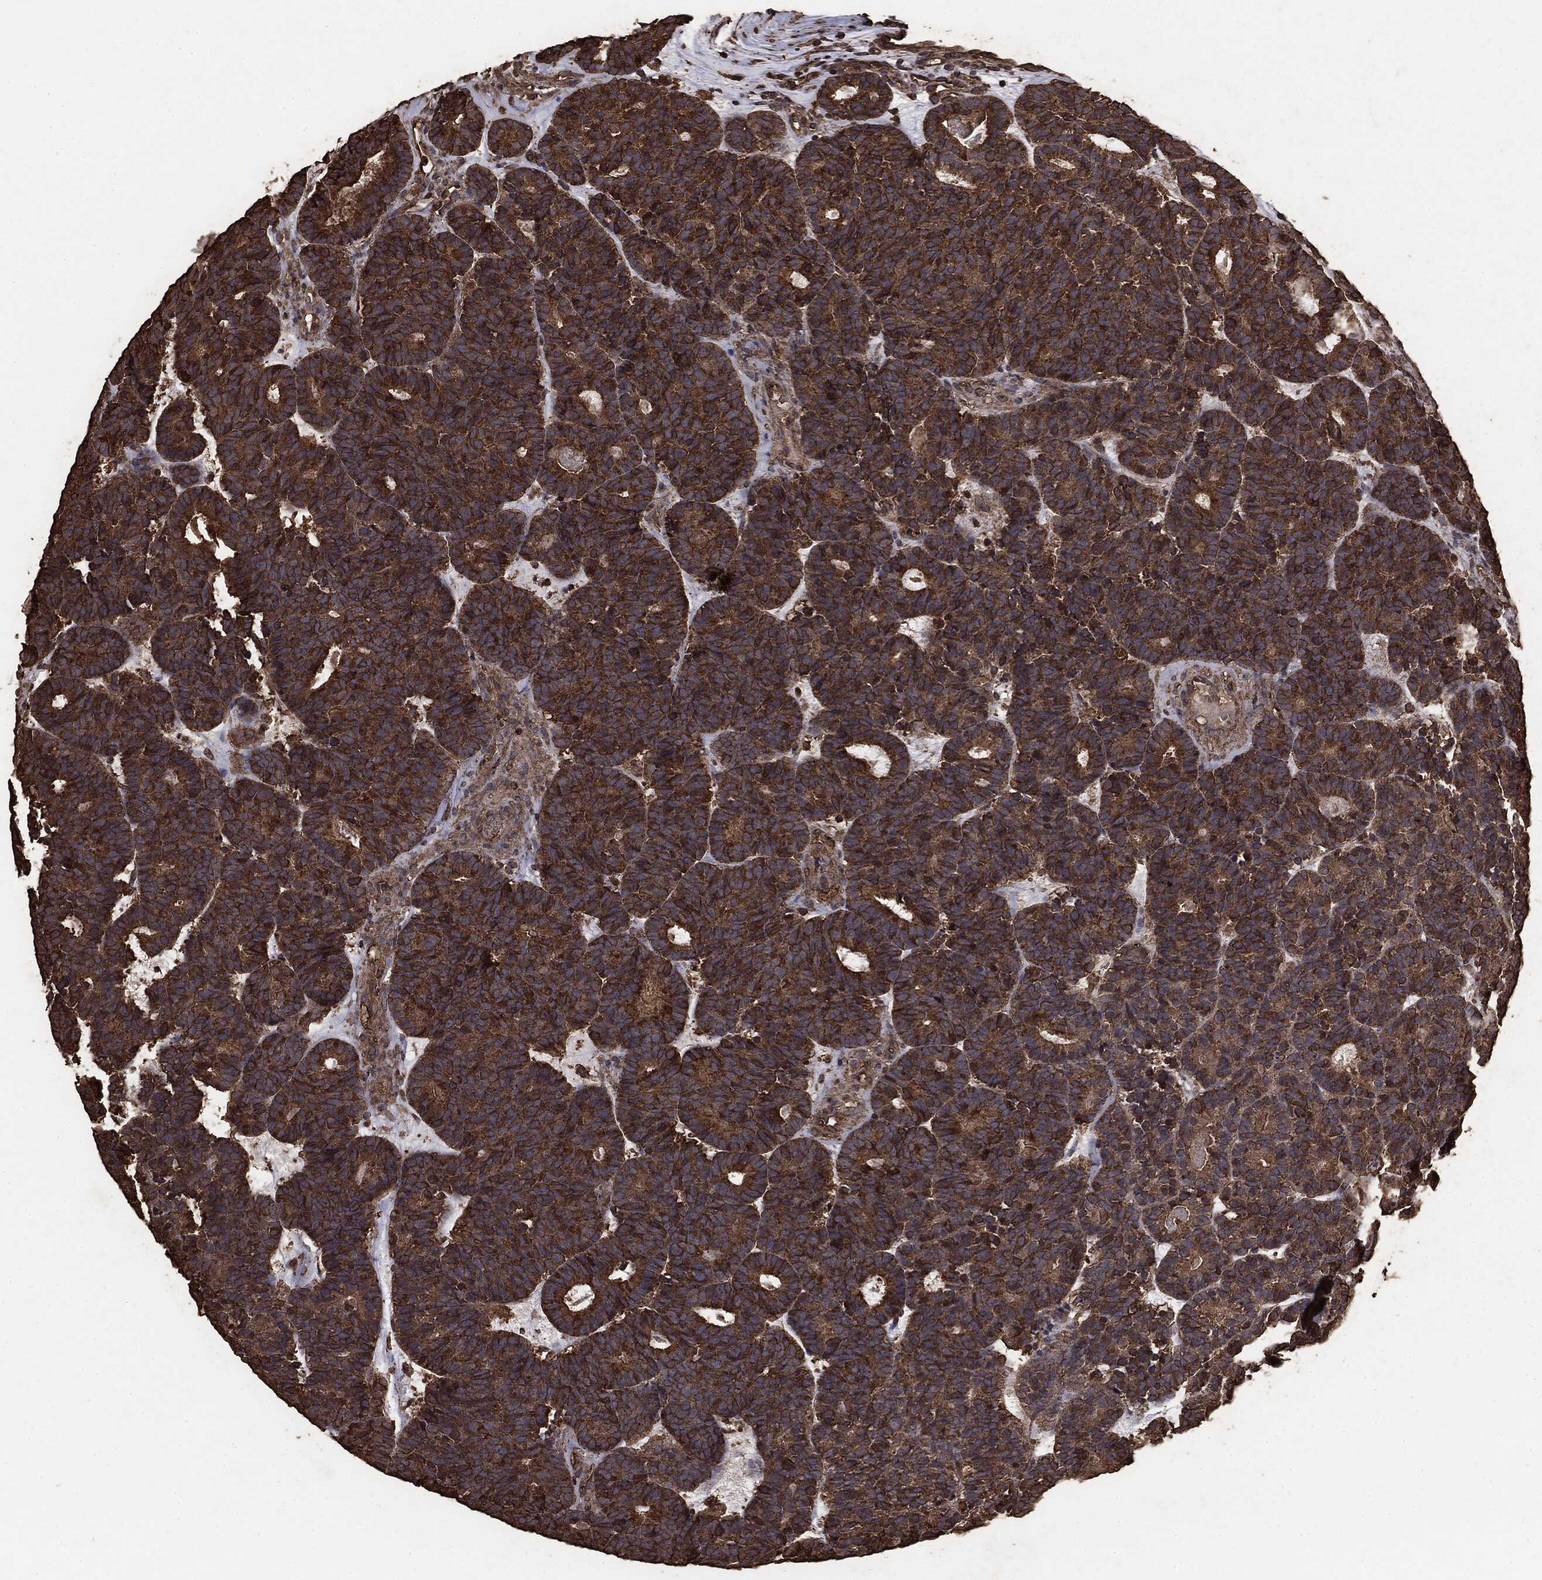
{"staining": {"intensity": "strong", "quantity": ">75%", "location": "cytoplasmic/membranous"}, "tissue": "head and neck cancer", "cell_type": "Tumor cells", "image_type": "cancer", "snomed": [{"axis": "morphology", "description": "Adenocarcinoma, NOS"}, {"axis": "topography", "description": "Head-Neck"}], "caption": "A micrograph showing strong cytoplasmic/membranous expression in about >75% of tumor cells in head and neck cancer, as visualized by brown immunohistochemical staining.", "gene": "MTOR", "patient": {"sex": "female", "age": 81}}